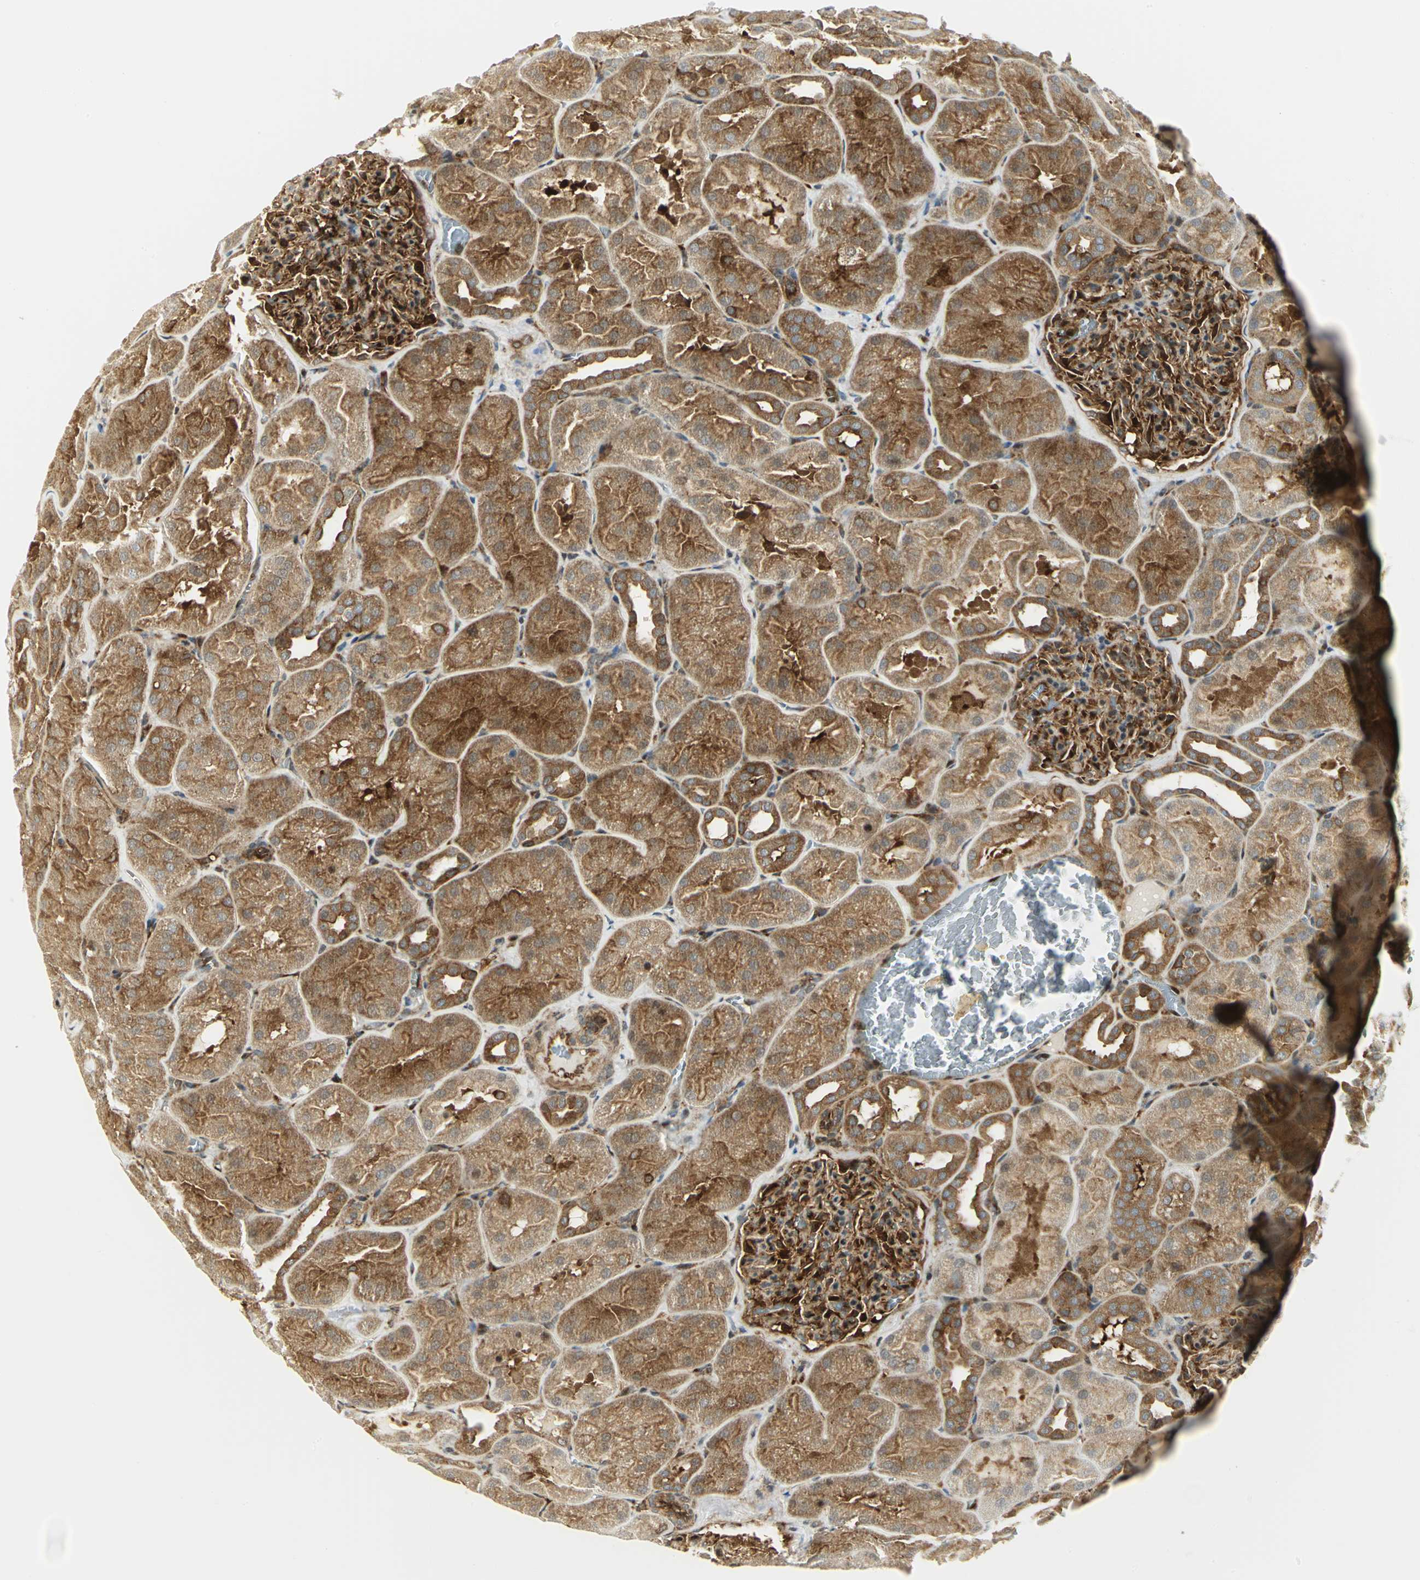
{"staining": {"intensity": "strong", "quantity": ">75%", "location": "cytoplasmic/membranous,nuclear"}, "tissue": "kidney", "cell_type": "Cells in glomeruli", "image_type": "normal", "snomed": [{"axis": "morphology", "description": "Normal tissue, NOS"}, {"axis": "topography", "description": "Kidney"}], "caption": "A photomicrograph of human kidney stained for a protein displays strong cytoplasmic/membranous,nuclear brown staining in cells in glomeruli. (brown staining indicates protein expression, while blue staining denotes nuclei).", "gene": "EEA1", "patient": {"sex": "male", "age": 28}}